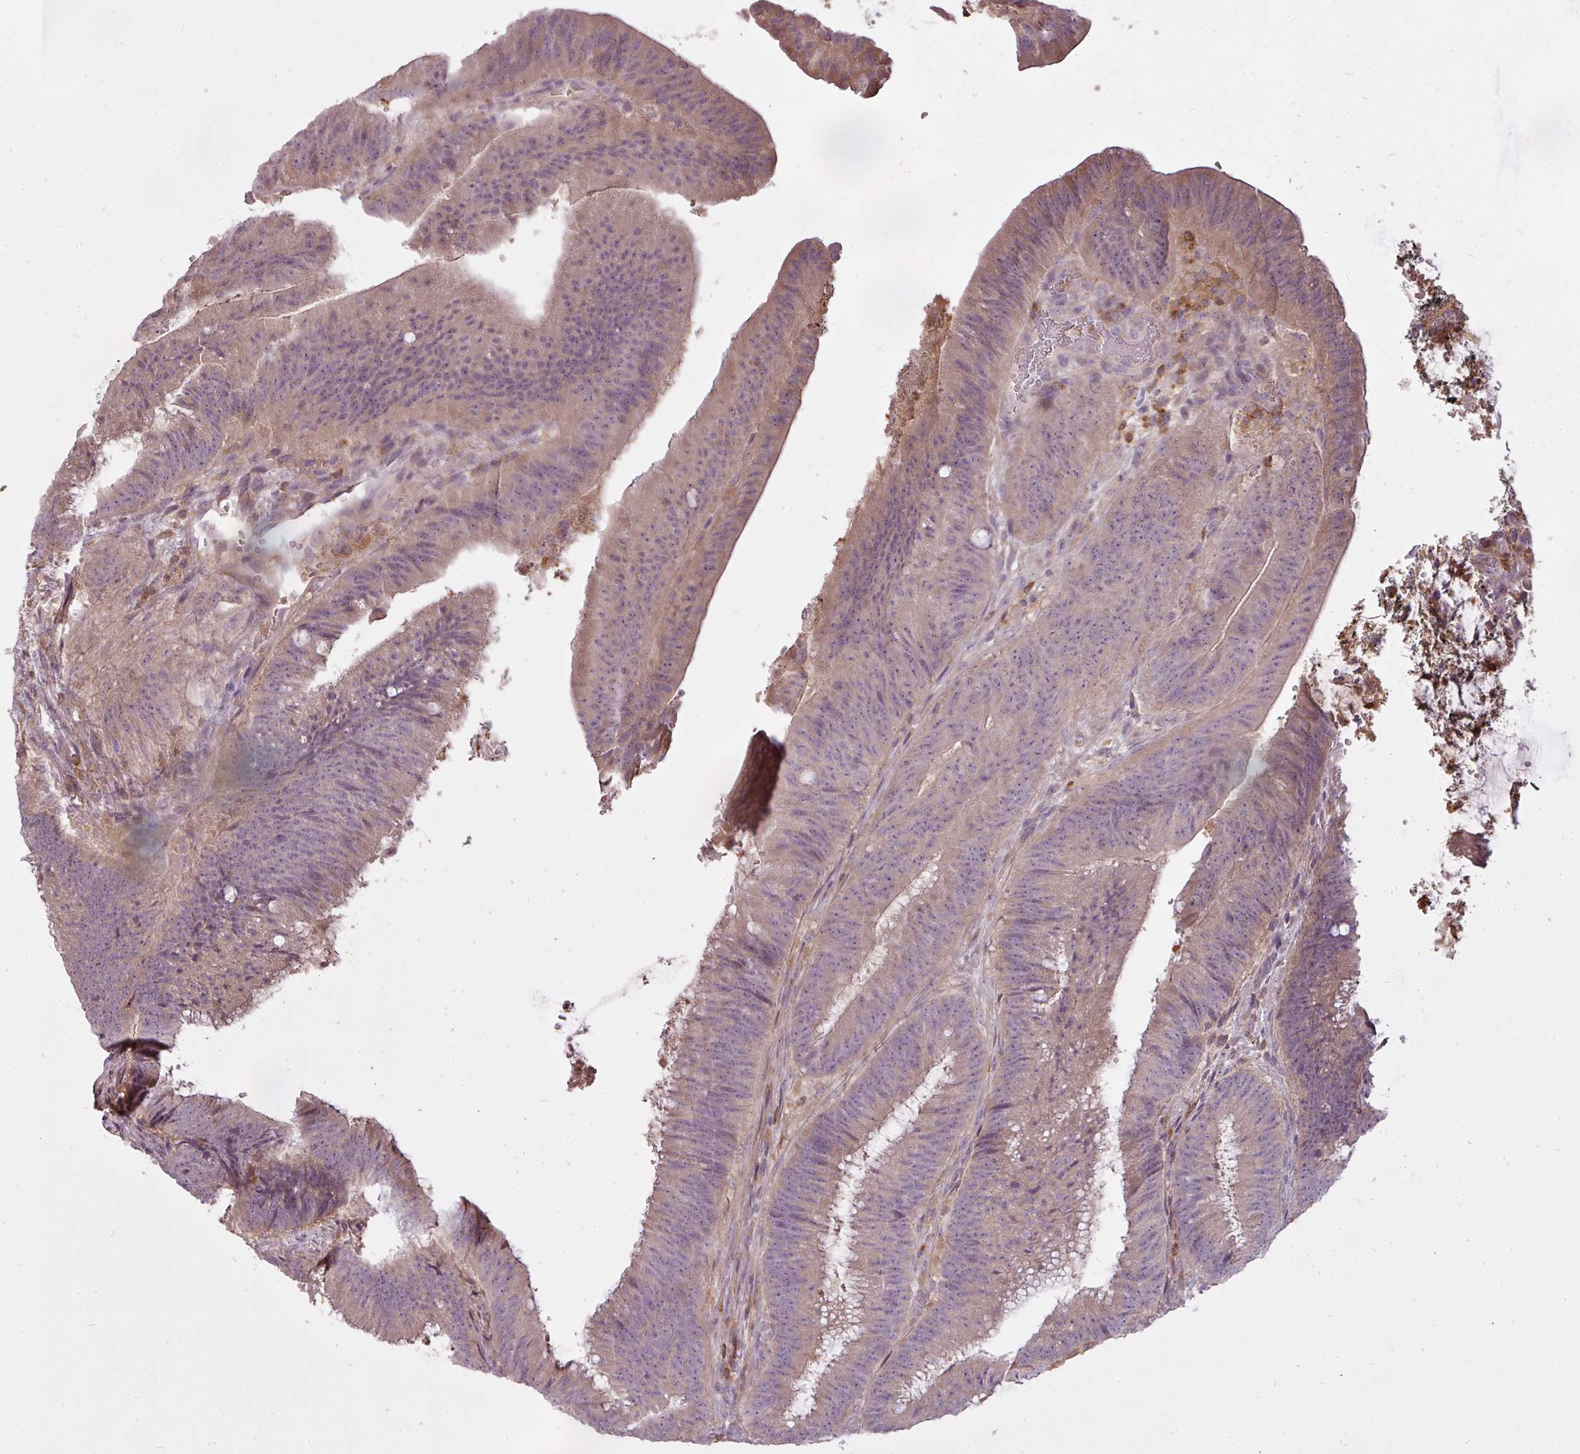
{"staining": {"intensity": "weak", "quantity": ">75%", "location": "cytoplasmic/membranous"}, "tissue": "colorectal cancer", "cell_type": "Tumor cells", "image_type": "cancer", "snomed": [{"axis": "morphology", "description": "Adenocarcinoma, NOS"}, {"axis": "topography", "description": "Colon"}], "caption": "This micrograph exhibits immunohistochemistry staining of colorectal cancer (adenocarcinoma), with low weak cytoplasmic/membranous positivity in about >75% of tumor cells.", "gene": "STK4", "patient": {"sex": "female", "age": 43}}